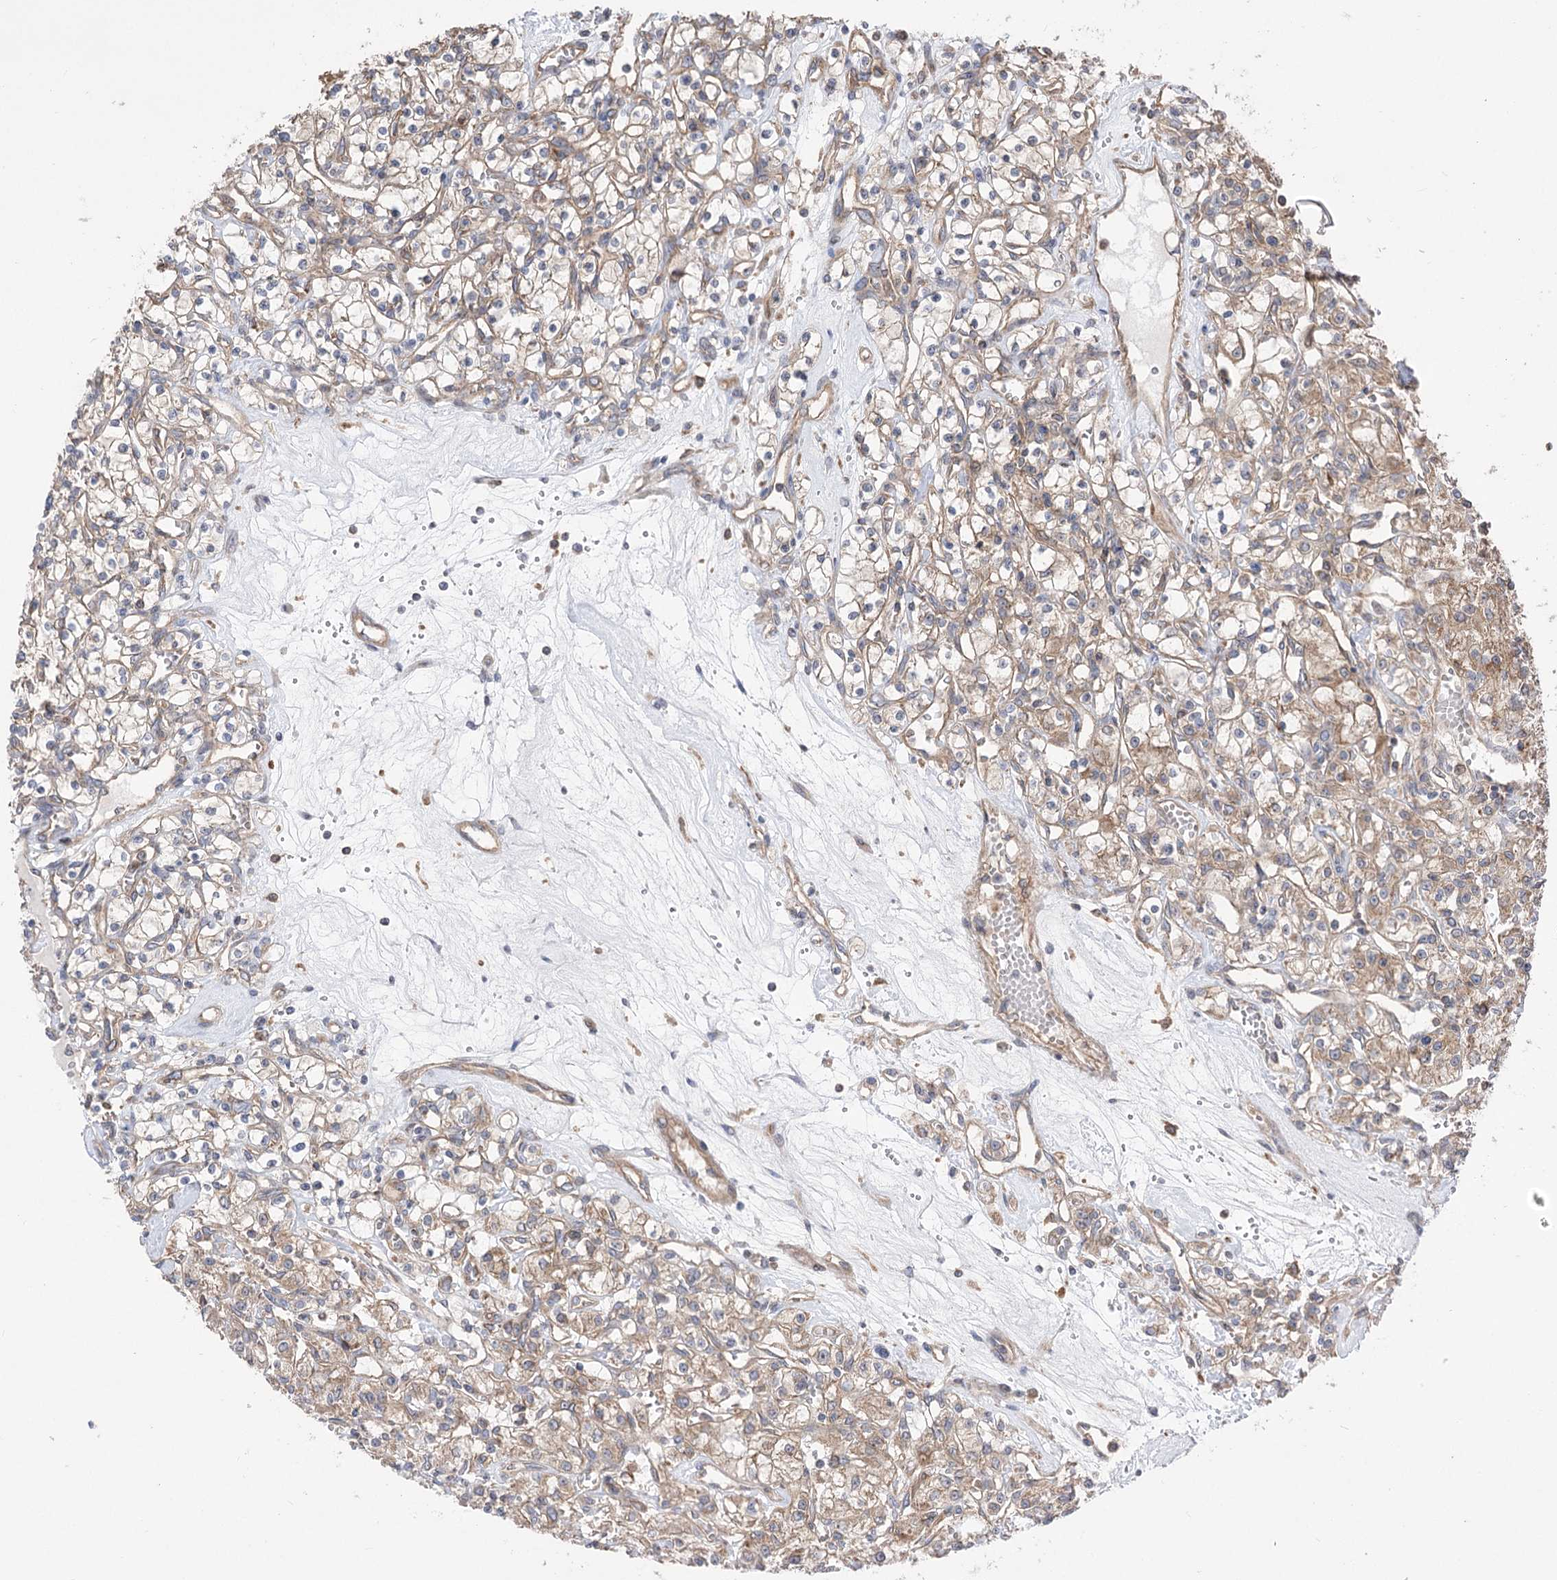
{"staining": {"intensity": "moderate", "quantity": ">75%", "location": "cytoplasmic/membranous"}, "tissue": "renal cancer", "cell_type": "Tumor cells", "image_type": "cancer", "snomed": [{"axis": "morphology", "description": "Adenocarcinoma, NOS"}, {"axis": "topography", "description": "Kidney"}], "caption": "This micrograph shows immunohistochemistry staining of renal cancer (adenocarcinoma), with medium moderate cytoplasmic/membranous positivity in about >75% of tumor cells.", "gene": "XYLB", "patient": {"sex": "female", "age": 59}}